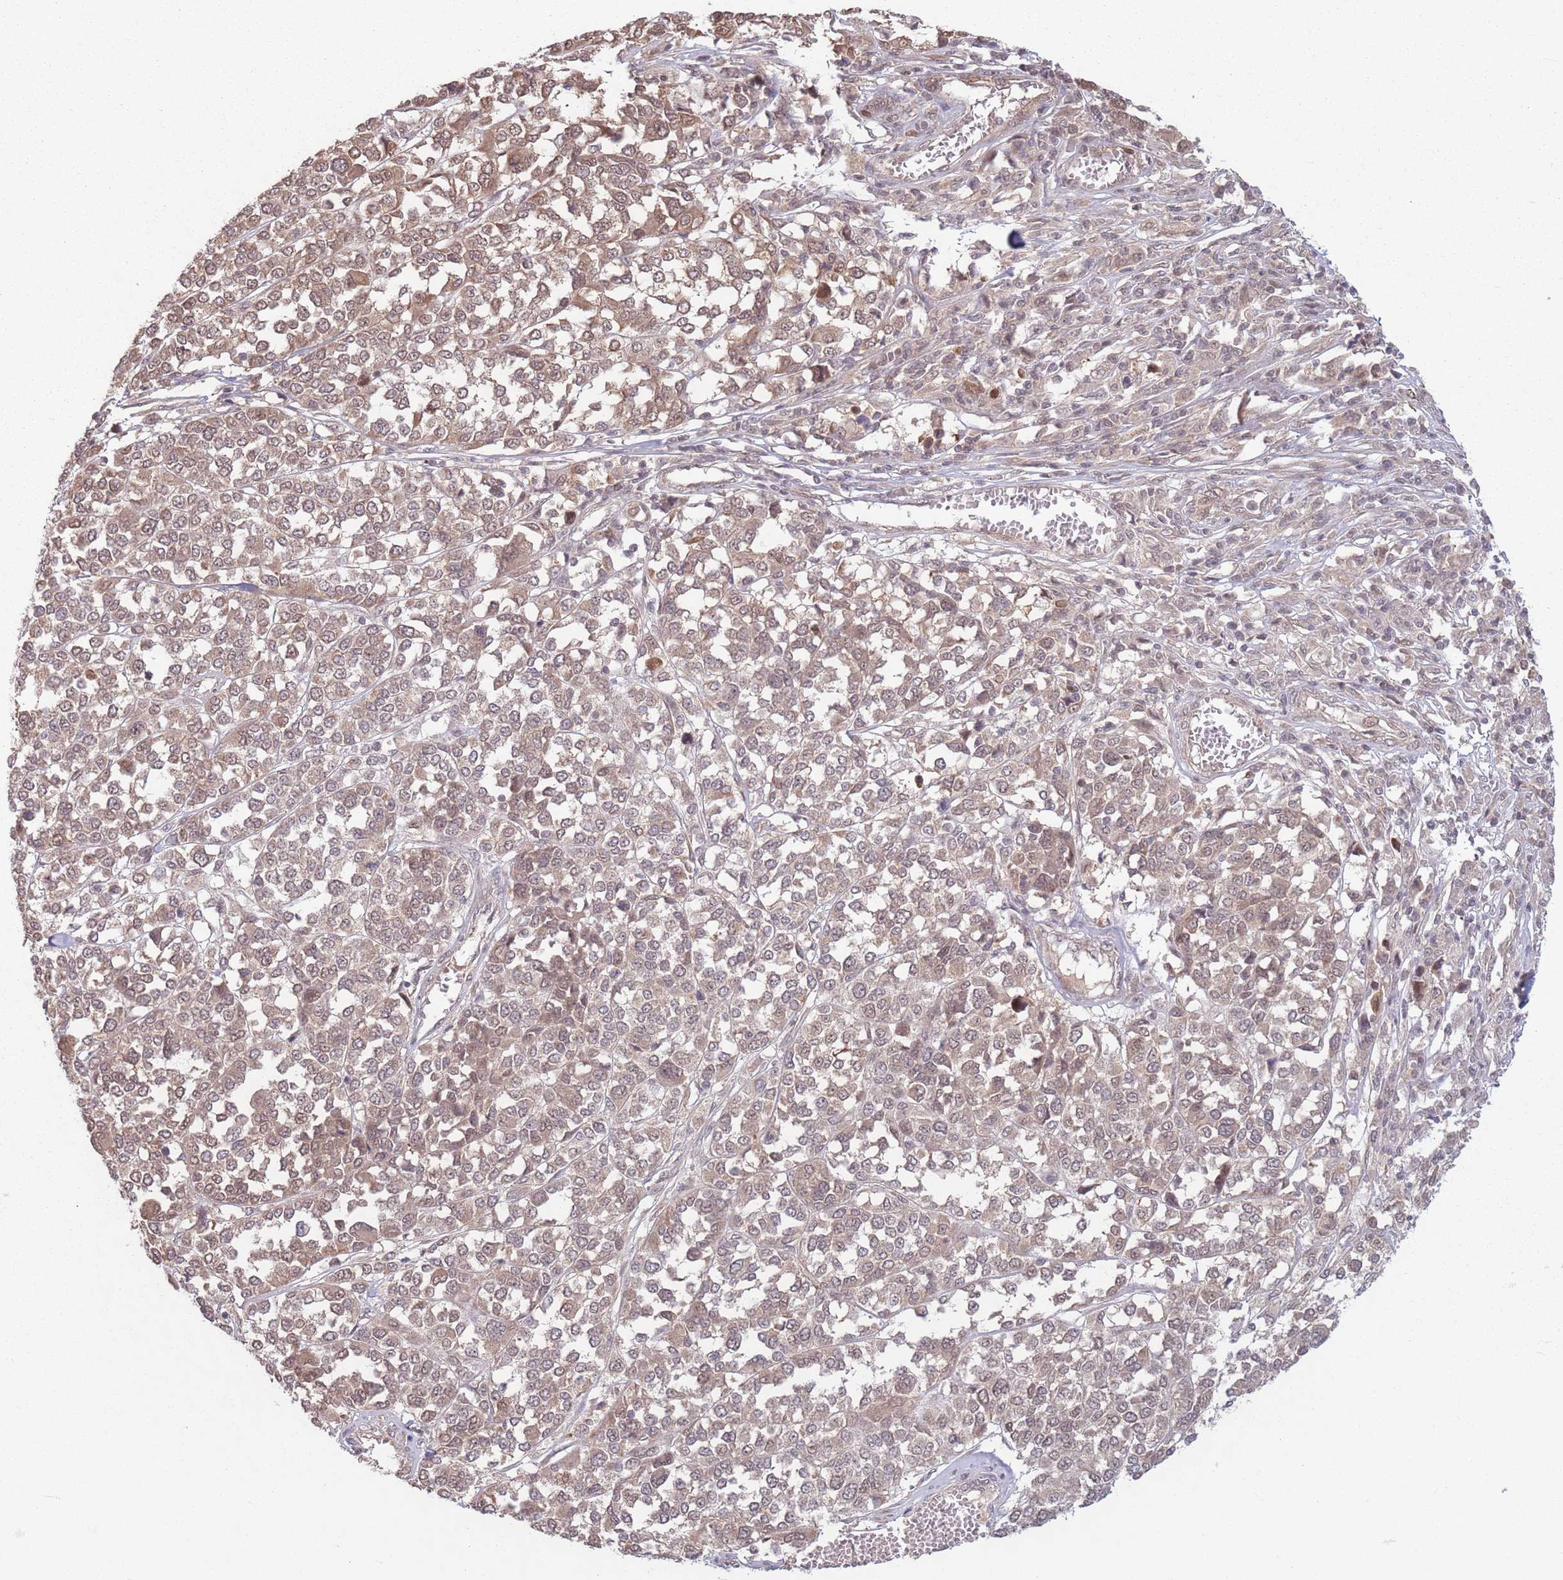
{"staining": {"intensity": "weak", "quantity": ">75%", "location": "cytoplasmic/membranous,nuclear"}, "tissue": "melanoma", "cell_type": "Tumor cells", "image_type": "cancer", "snomed": [{"axis": "morphology", "description": "Malignant melanoma, Metastatic site"}, {"axis": "topography", "description": "Lymph node"}], "caption": "Malignant melanoma (metastatic site) stained for a protein reveals weak cytoplasmic/membranous and nuclear positivity in tumor cells.", "gene": "CCDC154", "patient": {"sex": "male", "age": 44}}